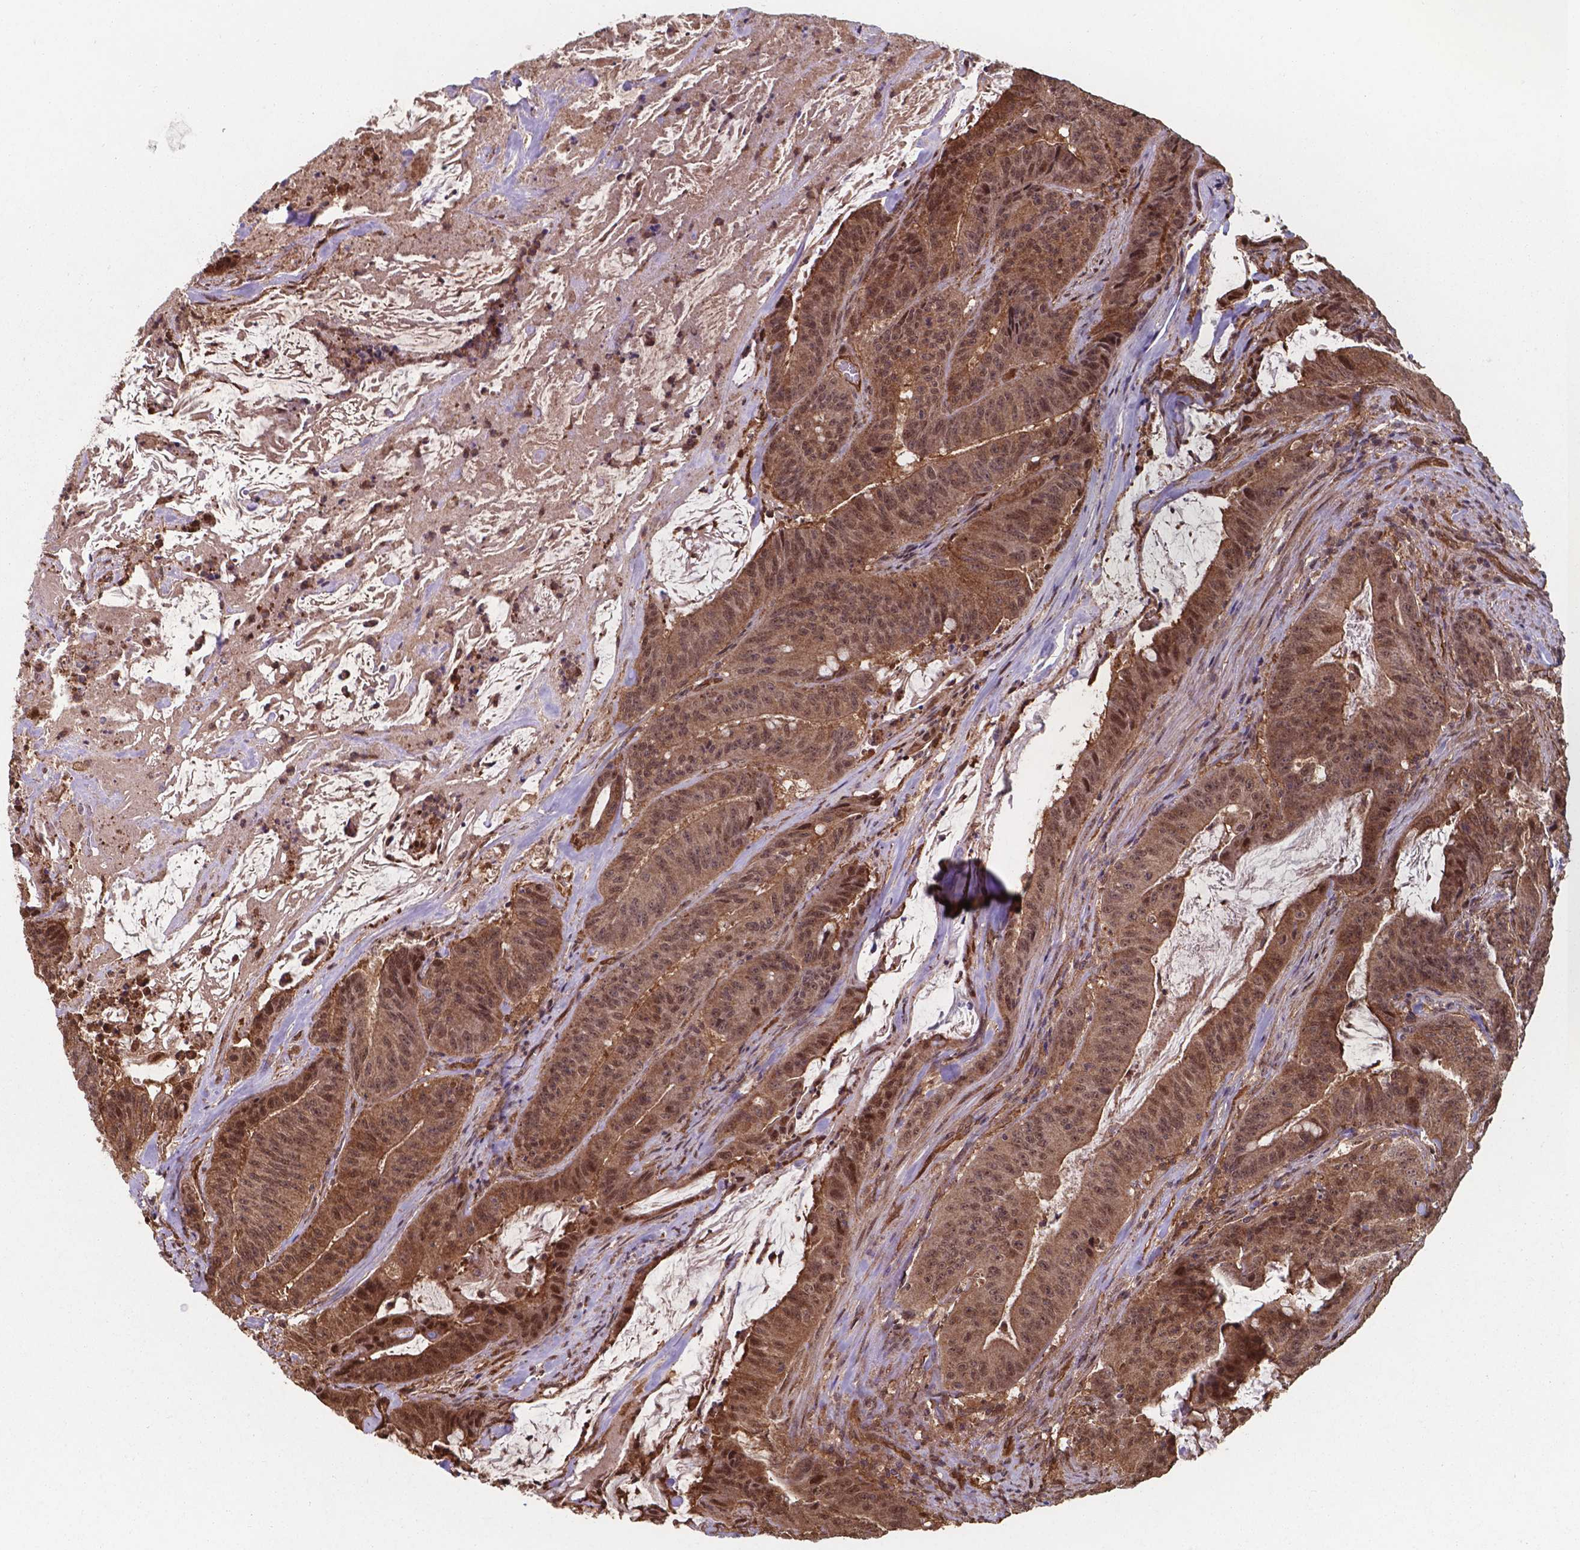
{"staining": {"intensity": "moderate", "quantity": ">75%", "location": "cytoplasmic/membranous,nuclear"}, "tissue": "colorectal cancer", "cell_type": "Tumor cells", "image_type": "cancer", "snomed": [{"axis": "morphology", "description": "Adenocarcinoma, NOS"}, {"axis": "topography", "description": "Colon"}], "caption": "Immunohistochemical staining of colorectal adenocarcinoma demonstrates medium levels of moderate cytoplasmic/membranous and nuclear protein staining in about >75% of tumor cells. (IHC, brightfield microscopy, high magnification).", "gene": "CHP2", "patient": {"sex": "male", "age": 33}}